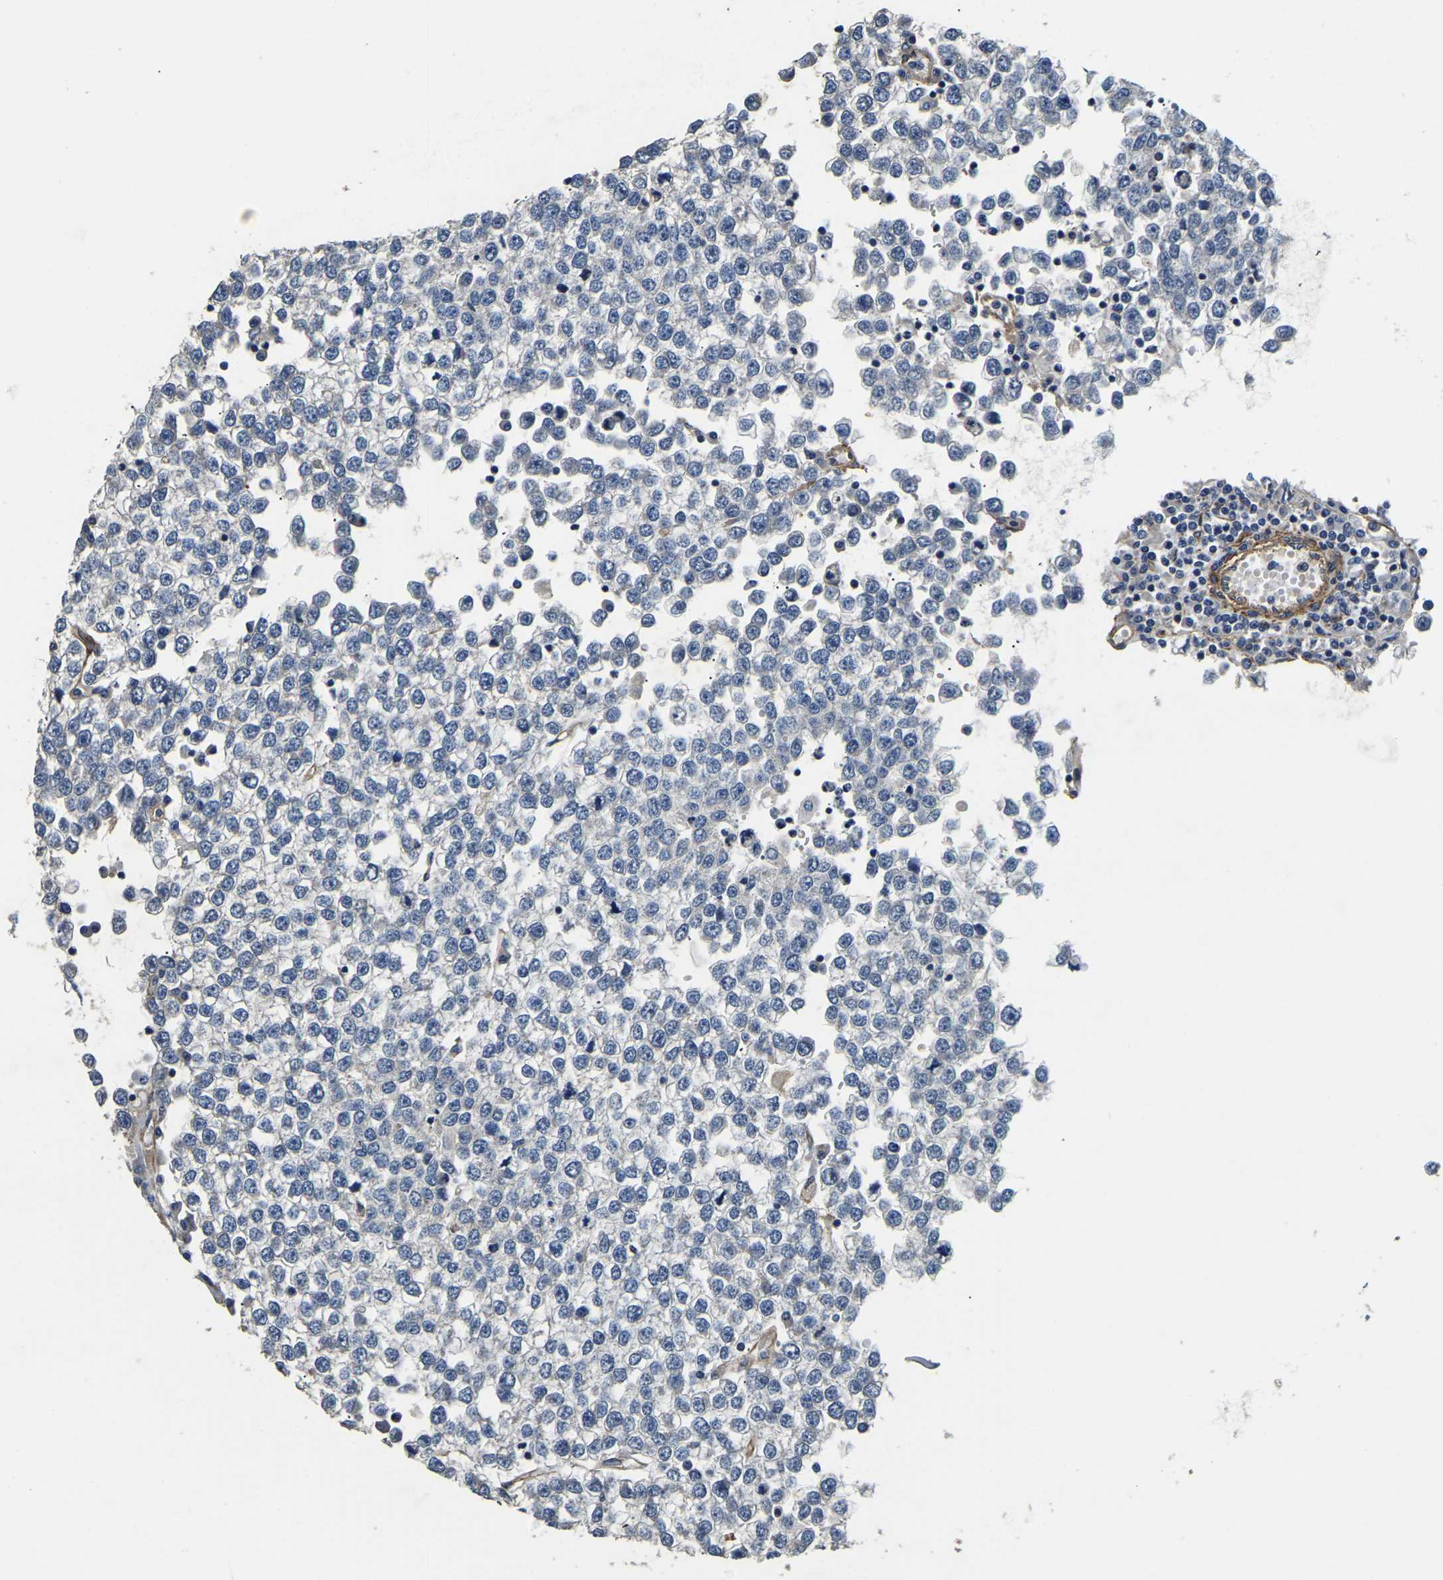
{"staining": {"intensity": "negative", "quantity": "none", "location": "none"}, "tissue": "testis cancer", "cell_type": "Tumor cells", "image_type": "cancer", "snomed": [{"axis": "morphology", "description": "Seminoma, NOS"}, {"axis": "topography", "description": "Testis"}], "caption": "Tumor cells are negative for brown protein staining in testis cancer (seminoma).", "gene": "RNF39", "patient": {"sex": "male", "age": 65}}